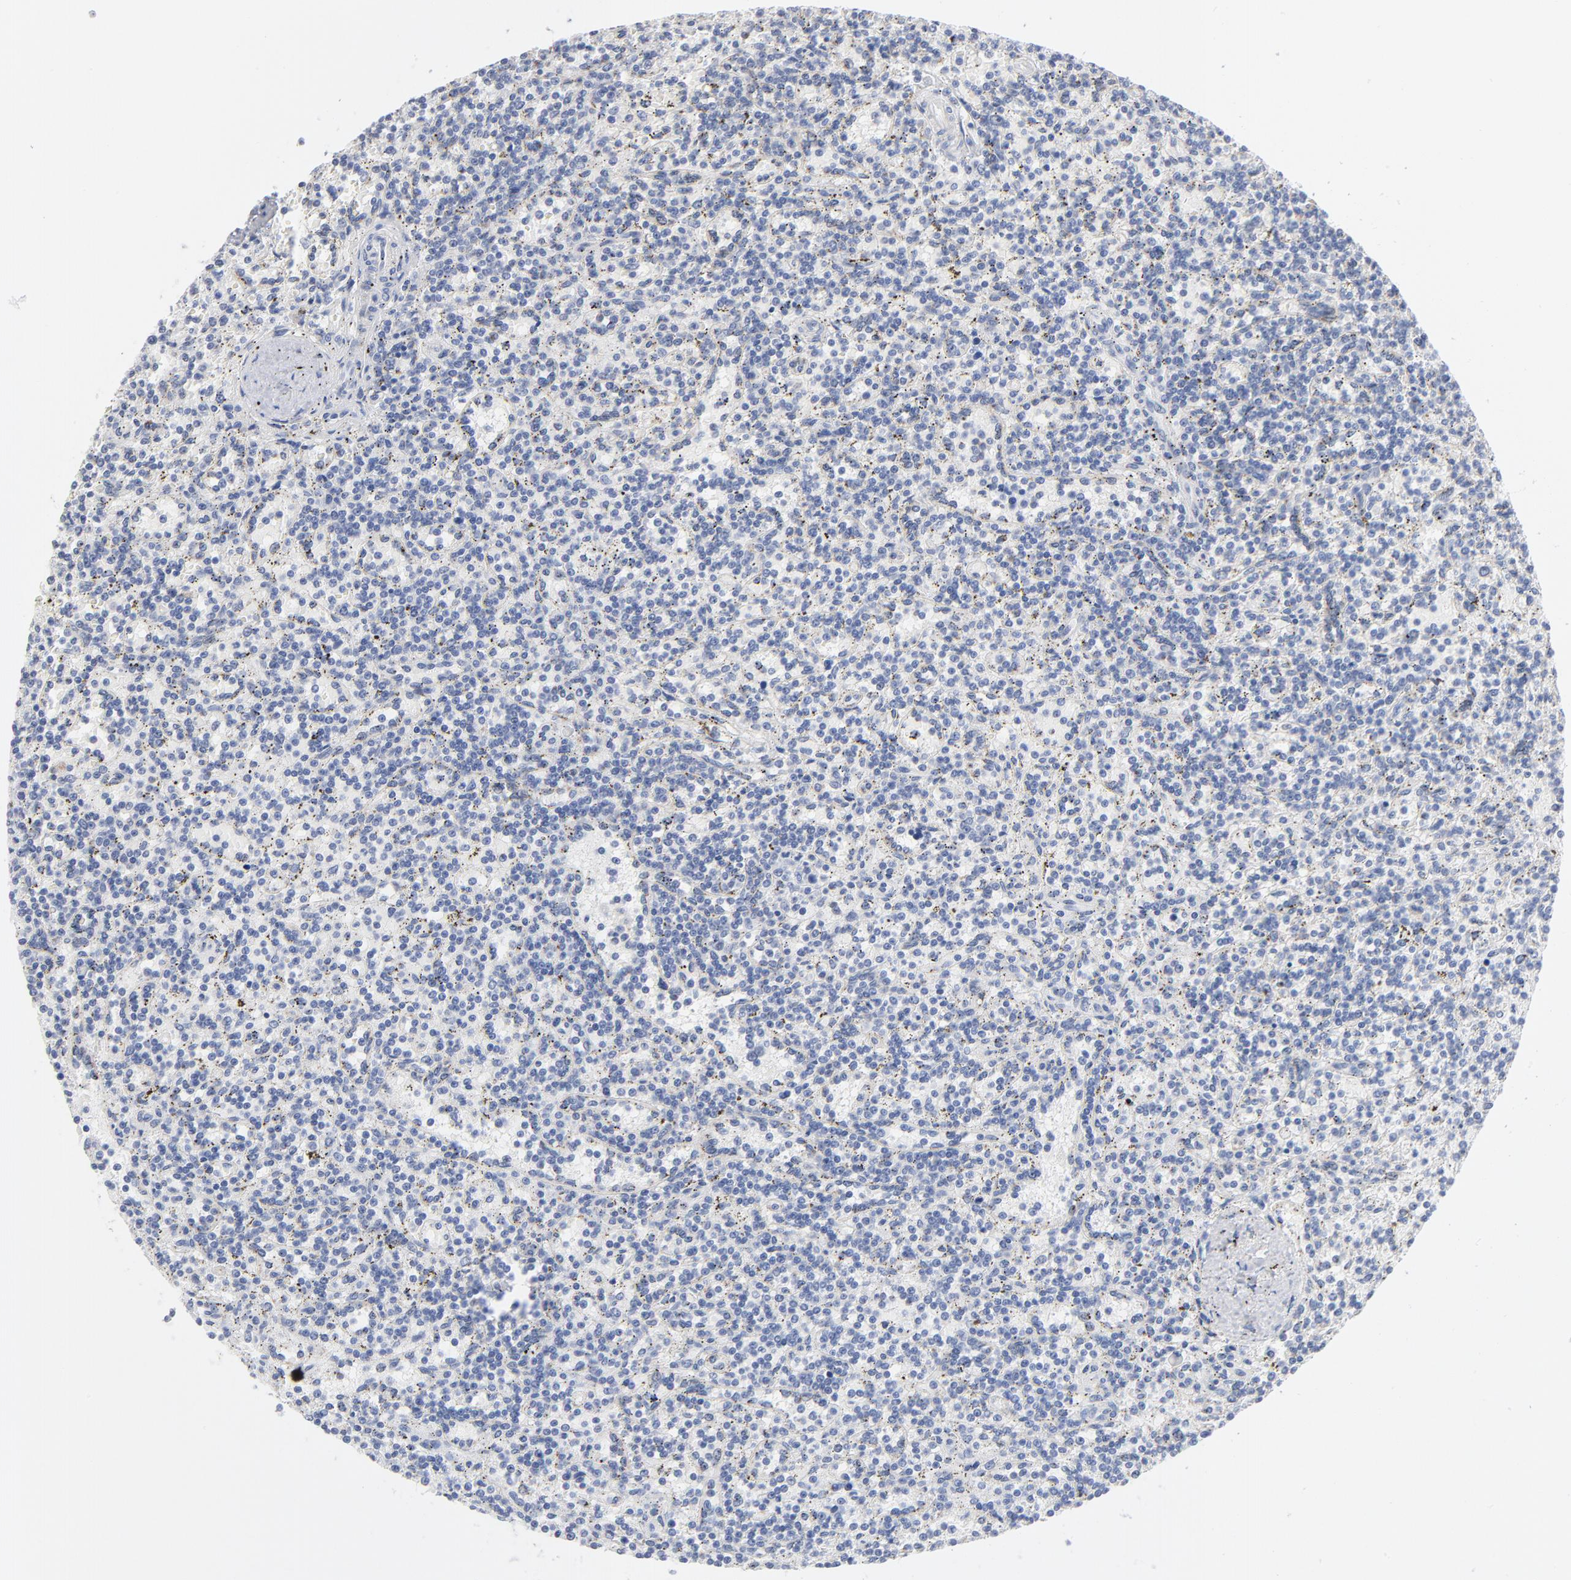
{"staining": {"intensity": "negative", "quantity": "none", "location": "none"}, "tissue": "lymphoma", "cell_type": "Tumor cells", "image_type": "cancer", "snomed": [{"axis": "morphology", "description": "Malignant lymphoma, non-Hodgkin's type, Low grade"}, {"axis": "topography", "description": "Spleen"}], "caption": "IHC image of neoplastic tissue: lymphoma stained with DAB displays no significant protein staining in tumor cells.", "gene": "LTBP2", "patient": {"sex": "male", "age": 73}}